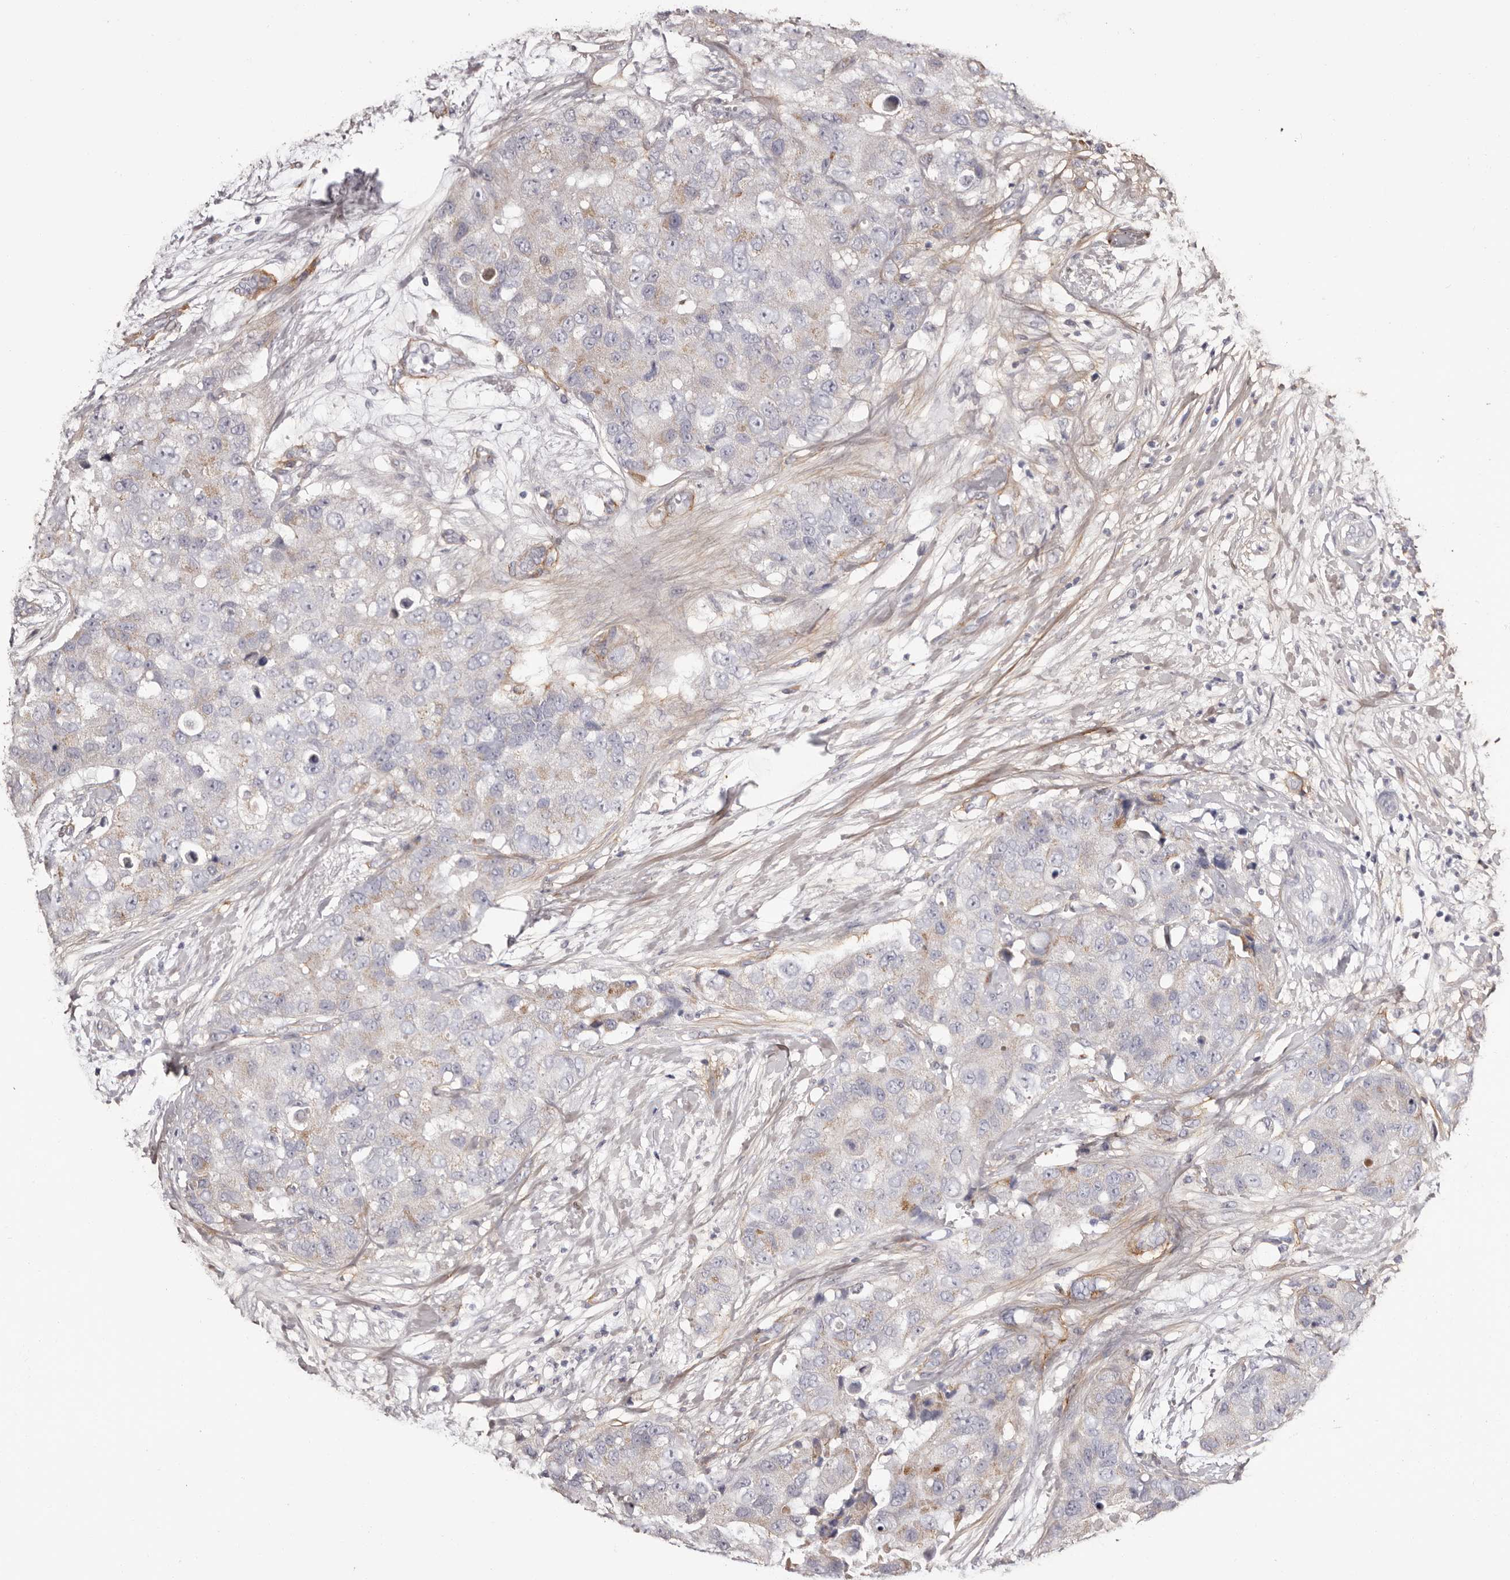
{"staining": {"intensity": "negative", "quantity": "none", "location": "none"}, "tissue": "breast cancer", "cell_type": "Tumor cells", "image_type": "cancer", "snomed": [{"axis": "morphology", "description": "Duct carcinoma"}, {"axis": "topography", "description": "Breast"}], "caption": "Tumor cells show no significant expression in intraductal carcinoma (breast).", "gene": "COL6A1", "patient": {"sex": "female", "age": 62}}